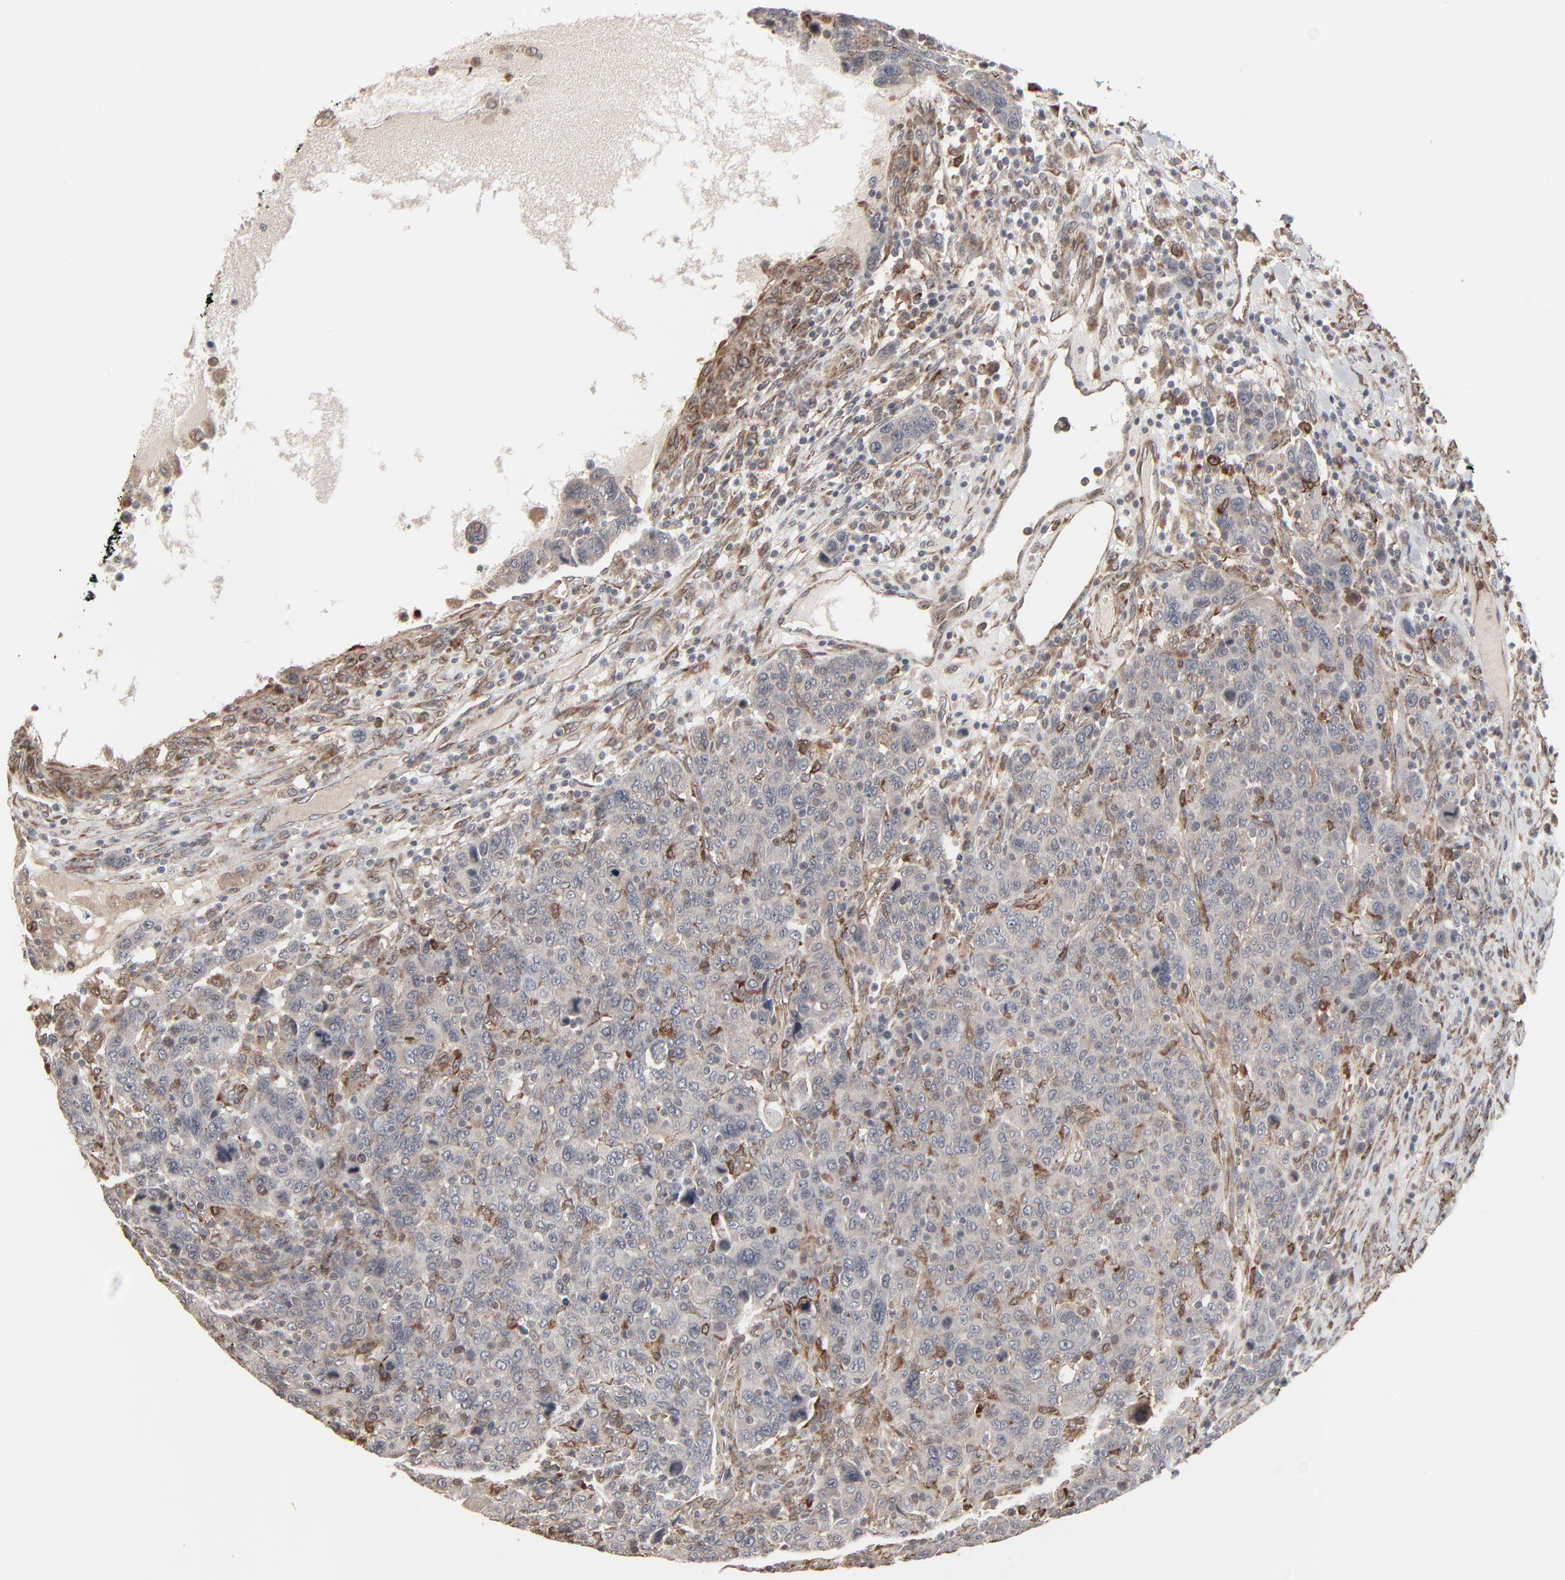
{"staining": {"intensity": "weak", "quantity": "25%-75%", "location": "cytoplasmic/membranous"}, "tissue": "breast cancer", "cell_type": "Tumor cells", "image_type": "cancer", "snomed": [{"axis": "morphology", "description": "Duct carcinoma"}, {"axis": "topography", "description": "Breast"}], "caption": "A low amount of weak cytoplasmic/membranous expression is appreciated in approximately 25%-75% of tumor cells in infiltrating ductal carcinoma (breast) tissue.", "gene": "CTNND1", "patient": {"sex": "female", "age": 37}}